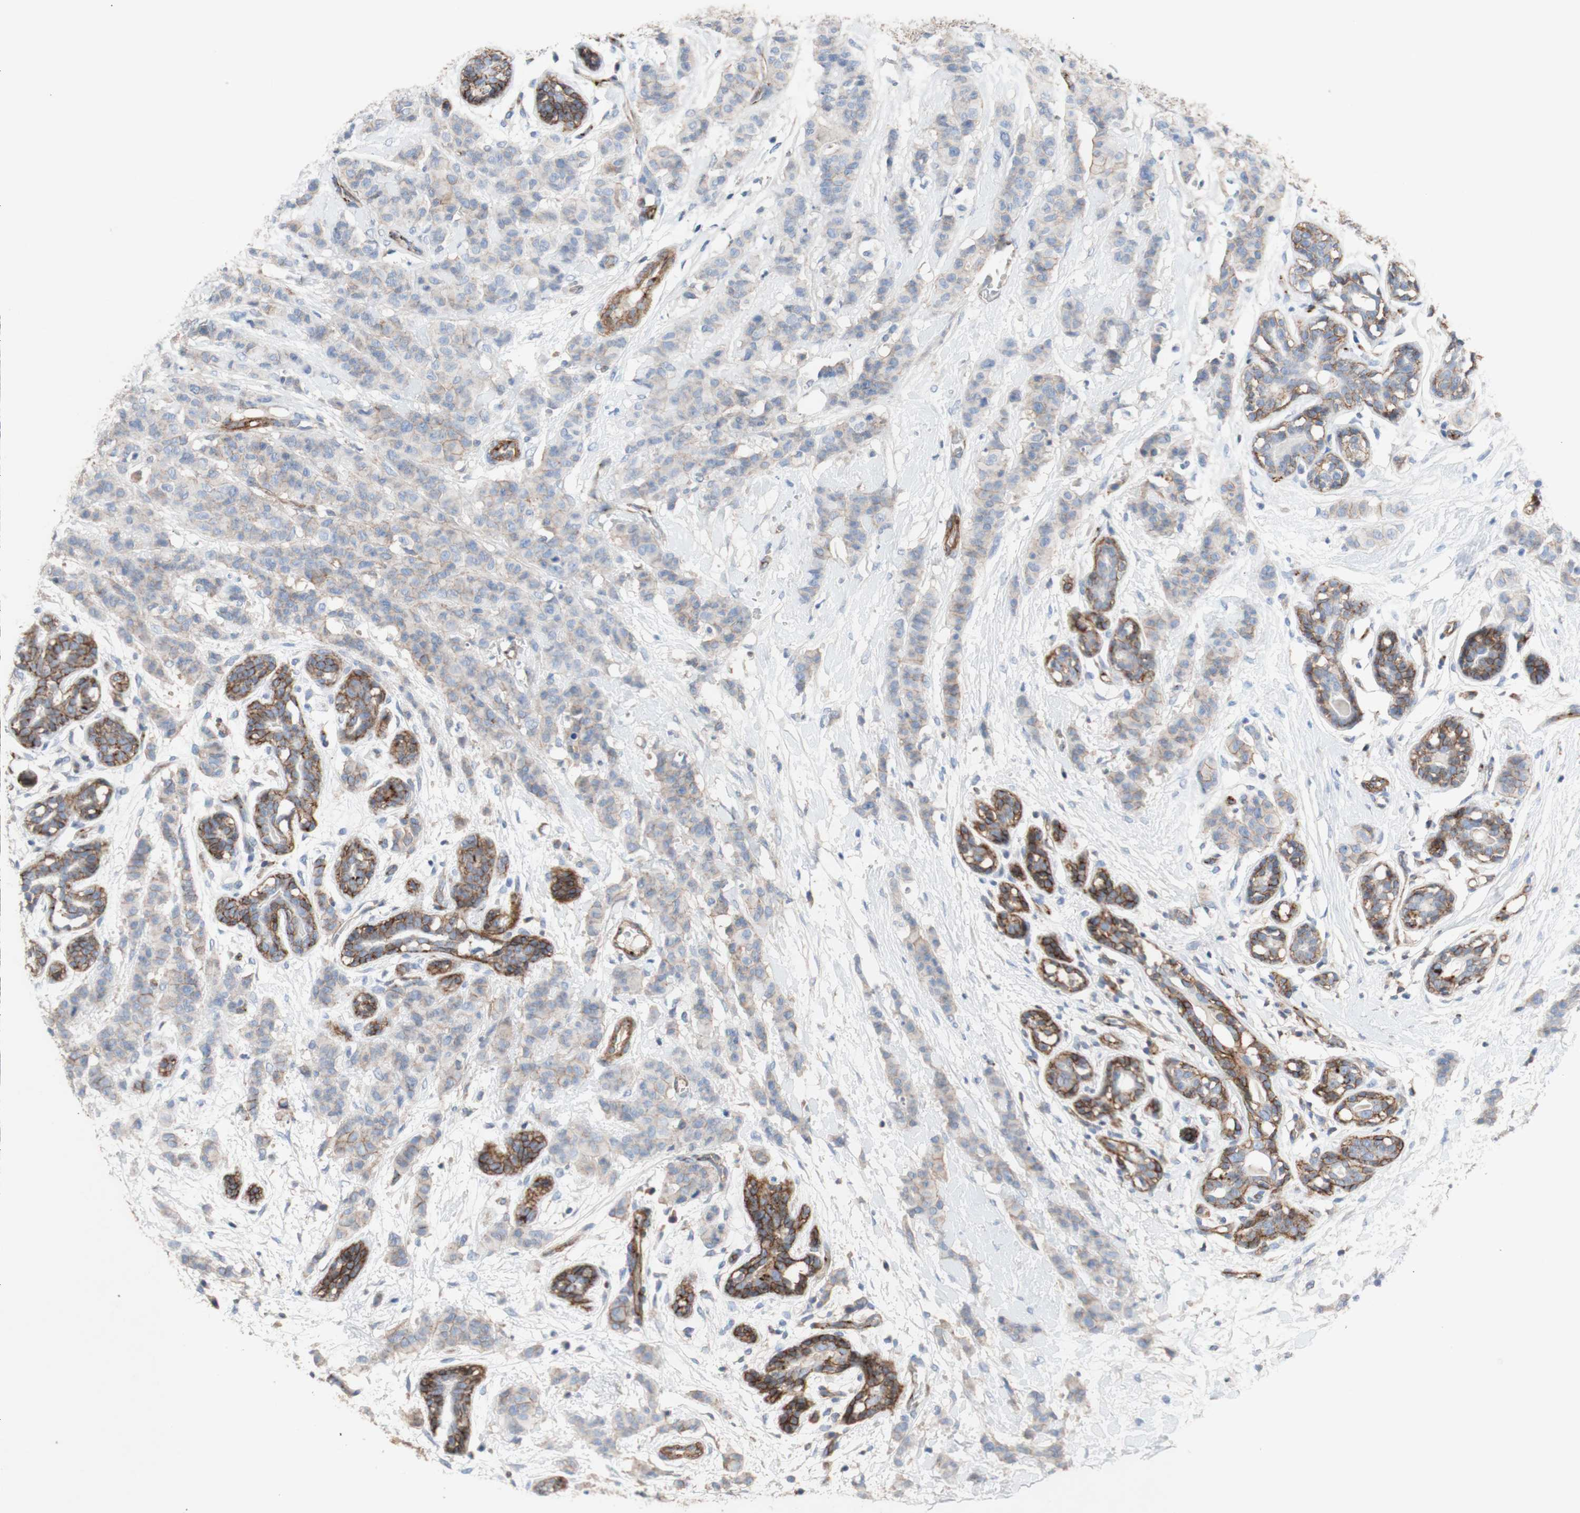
{"staining": {"intensity": "strong", "quantity": "25%-75%", "location": "cytoplasmic/membranous"}, "tissue": "breast cancer", "cell_type": "Tumor cells", "image_type": "cancer", "snomed": [{"axis": "morphology", "description": "Normal tissue, NOS"}, {"axis": "morphology", "description": "Duct carcinoma"}, {"axis": "topography", "description": "Breast"}], "caption": "Infiltrating ductal carcinoma (breast) stained with a brown dye reveals strong cytoplasmic/membranous positive staining in about 25%-75% of tumor cells.", "gene": "ATP2A3", "patient": {"sex": "female", "age": 40}}